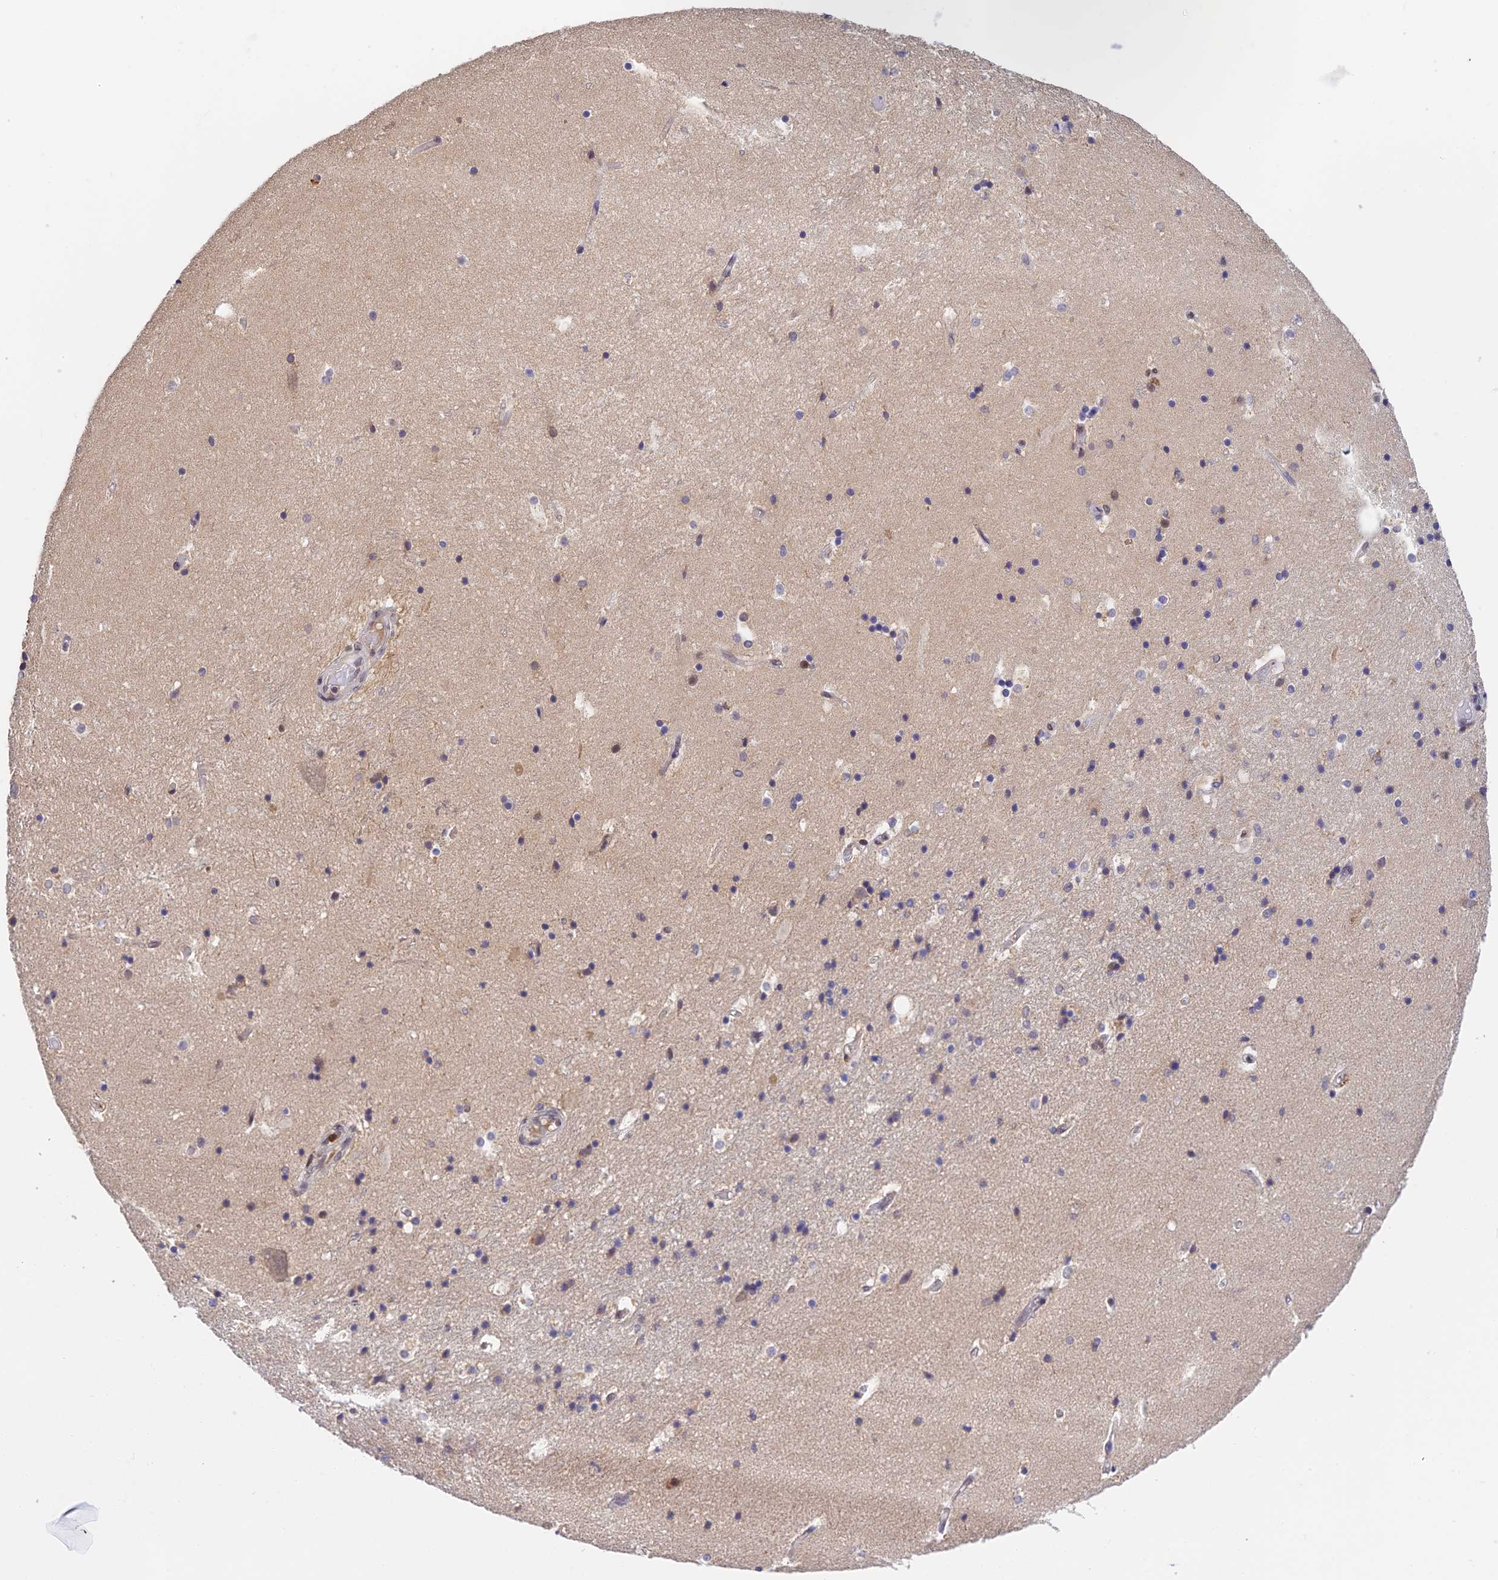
{"staining": {"intensity": "weak", "quantity": "<25%", "location": "cytoplasmic/membranous"}, "tissue": "hippocampus", "cell_type": "Glial cells", "image_type": "normal", "snomed": [{"axis": "morphology", "description": "Normal tissue, NOS"}, {"axis": "topography", "description": "Hippocampus"}], "caption": "Hippocampus stained for a protein using immunohistochemistry displays no staining glial cells.", "gene": "PEX16", "patient": {"sex": "female", "age": 52}}